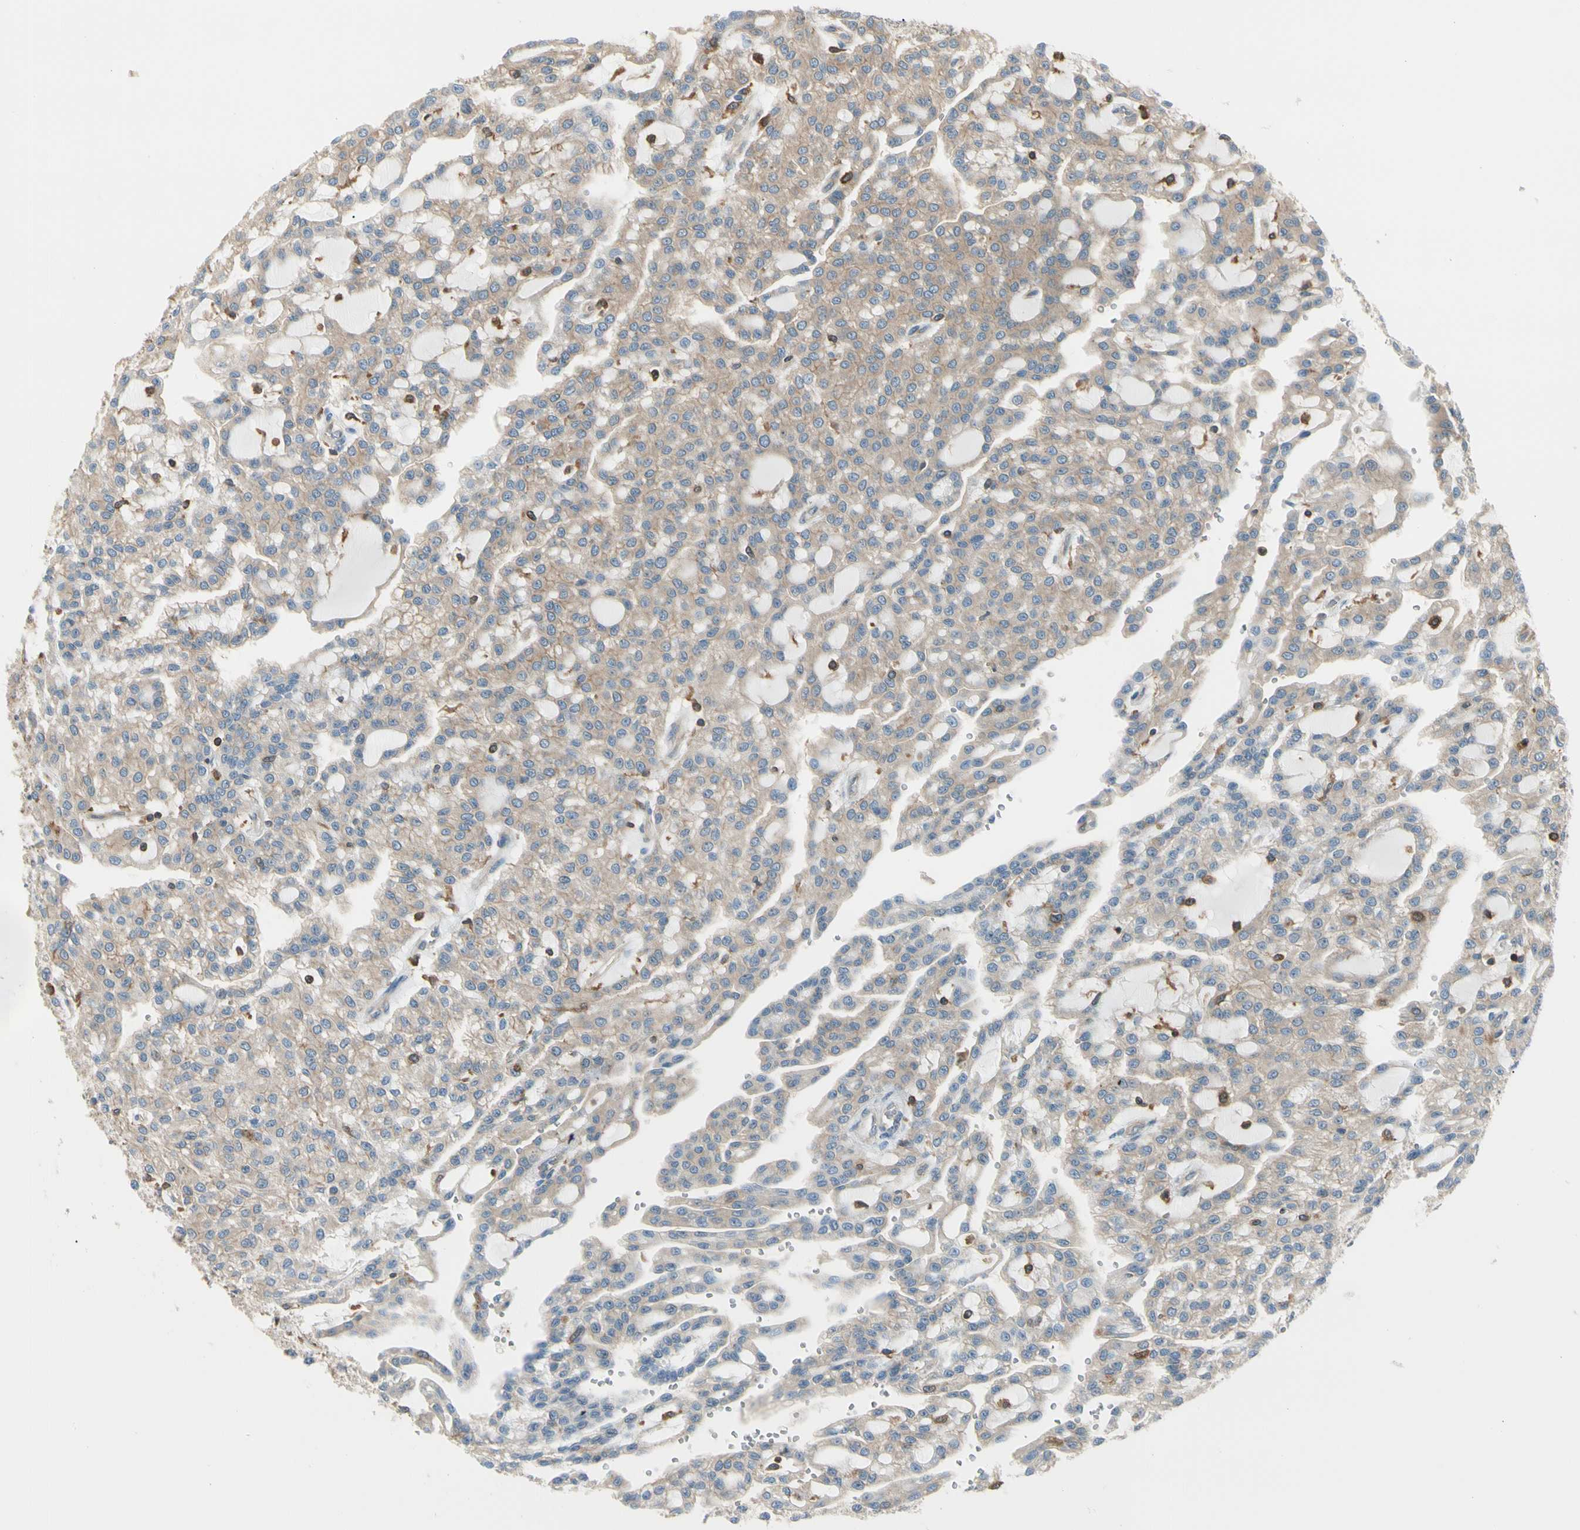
{"staining": {"intensity": "weak", "quantity": ">75%", "location": "cytoplasmic/membranous"}, "tissue": "renal cancer", "cell_type": "Tumor cells", "image_type": "cancer", "snomed": [{"axis": "morphology", "description": "Adenocarcinoma, NOS"}, {"axis": "topography", "description": "Kidney"}], "caption": "Protein staining demonstrates weak cytoplasmic/membranous expression in about >75% of tumor cells in adenocarcinoma (renal). (DAB (3,3'-diaminobenzidine) IHC with brightfield microscopy, high magnification).", "gene": "CAPZA2", "patient": {"sex": "male", "age": 63}}